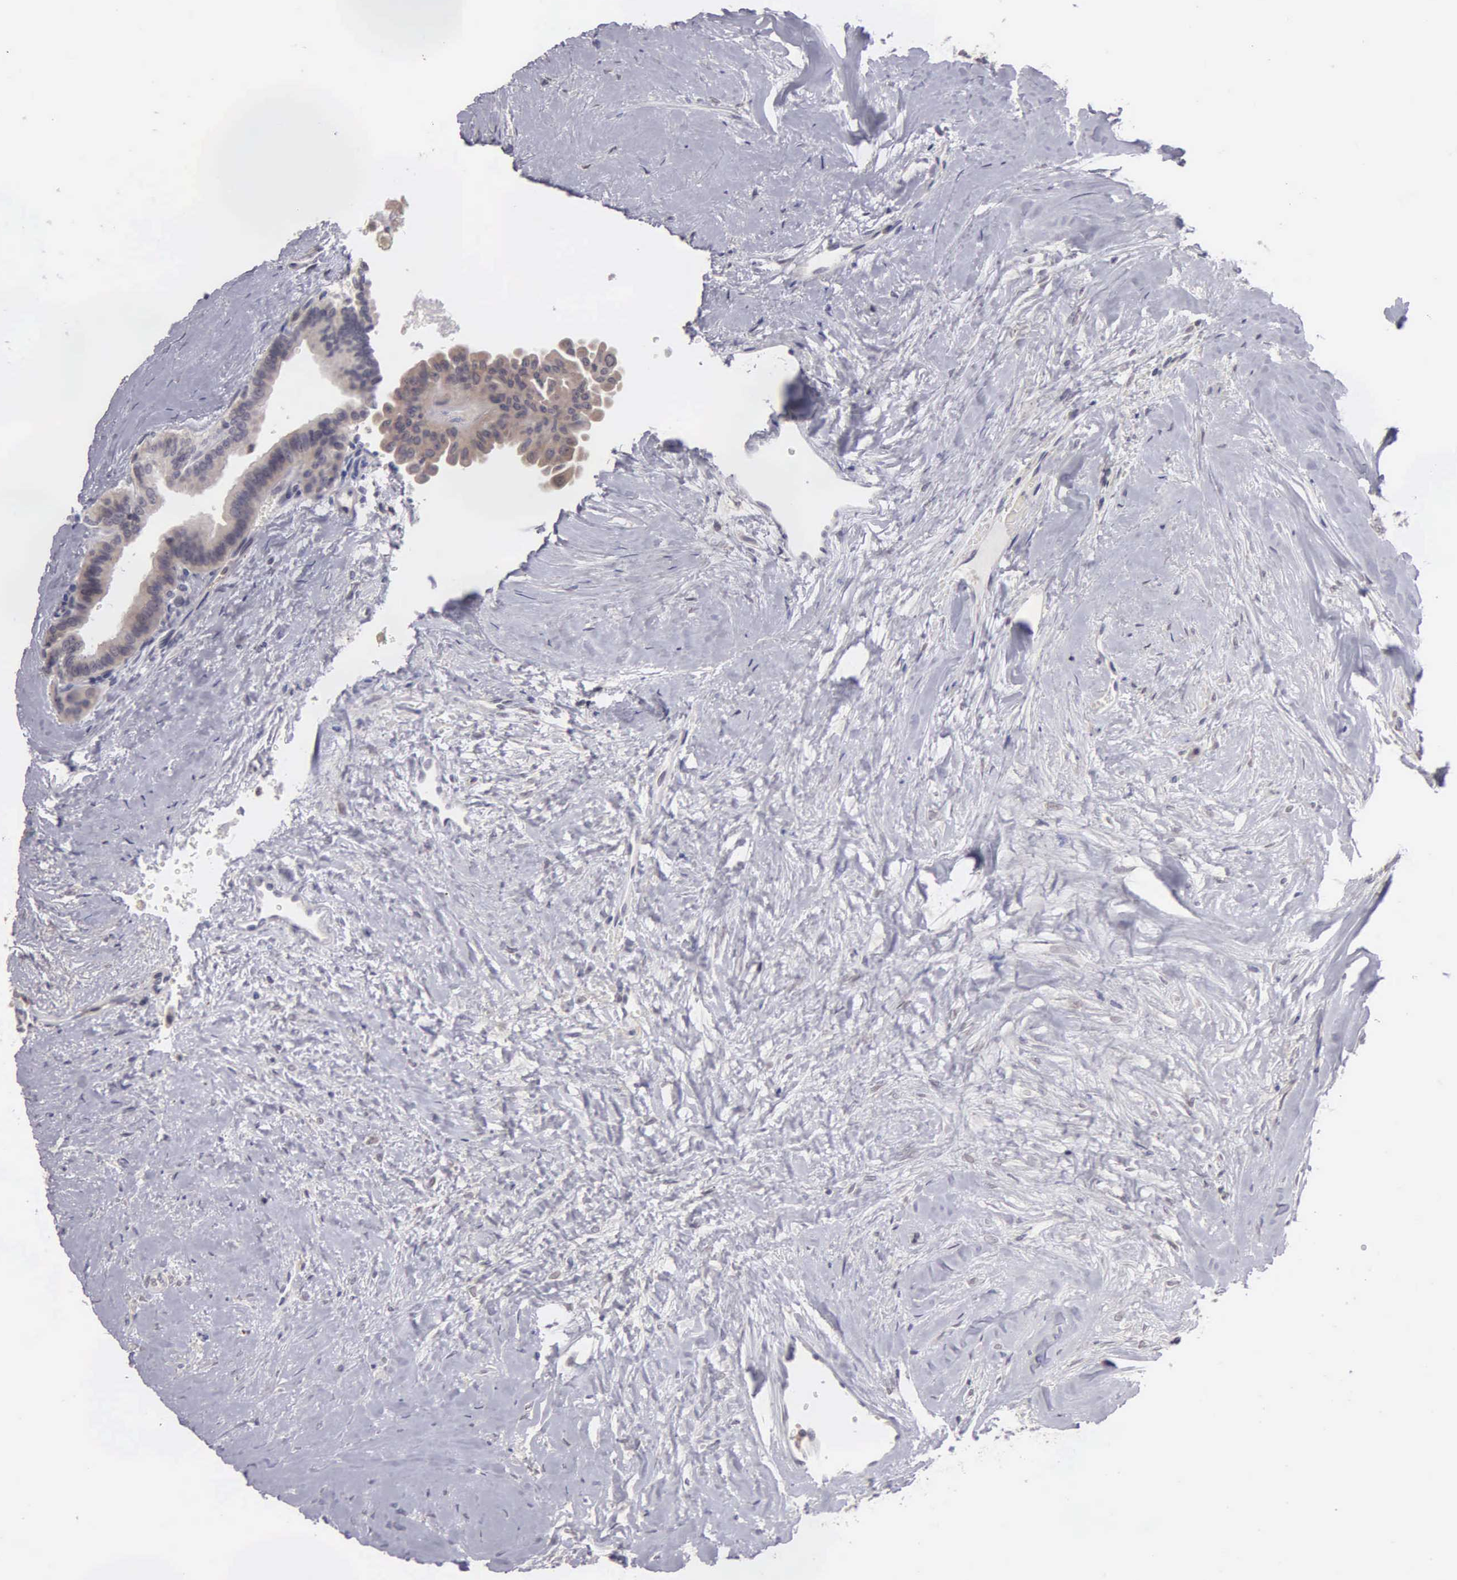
{"staining": {"intensity": "weak", "quantity": "25%-75%", "location": "cytoplasmic/membranous"}, "tissue": "thyroid cancer", "cell_type": "Tumor cells", "image_type": "cancer", "snomed": [{"axis": "morphology", "description": "Papillary adenocarcinoma, NOS"}, {"axis": "topography", "description": "Thyroid gland"}], "caption": "A low amount of weak cytoplasmic/membranous expression is present in approximately 25%-75% of tumor cells in thyroid papillary adenocarcinoma tissue.", "gene": "BRD1", "patient": {"sex": "male", "age": 87}}